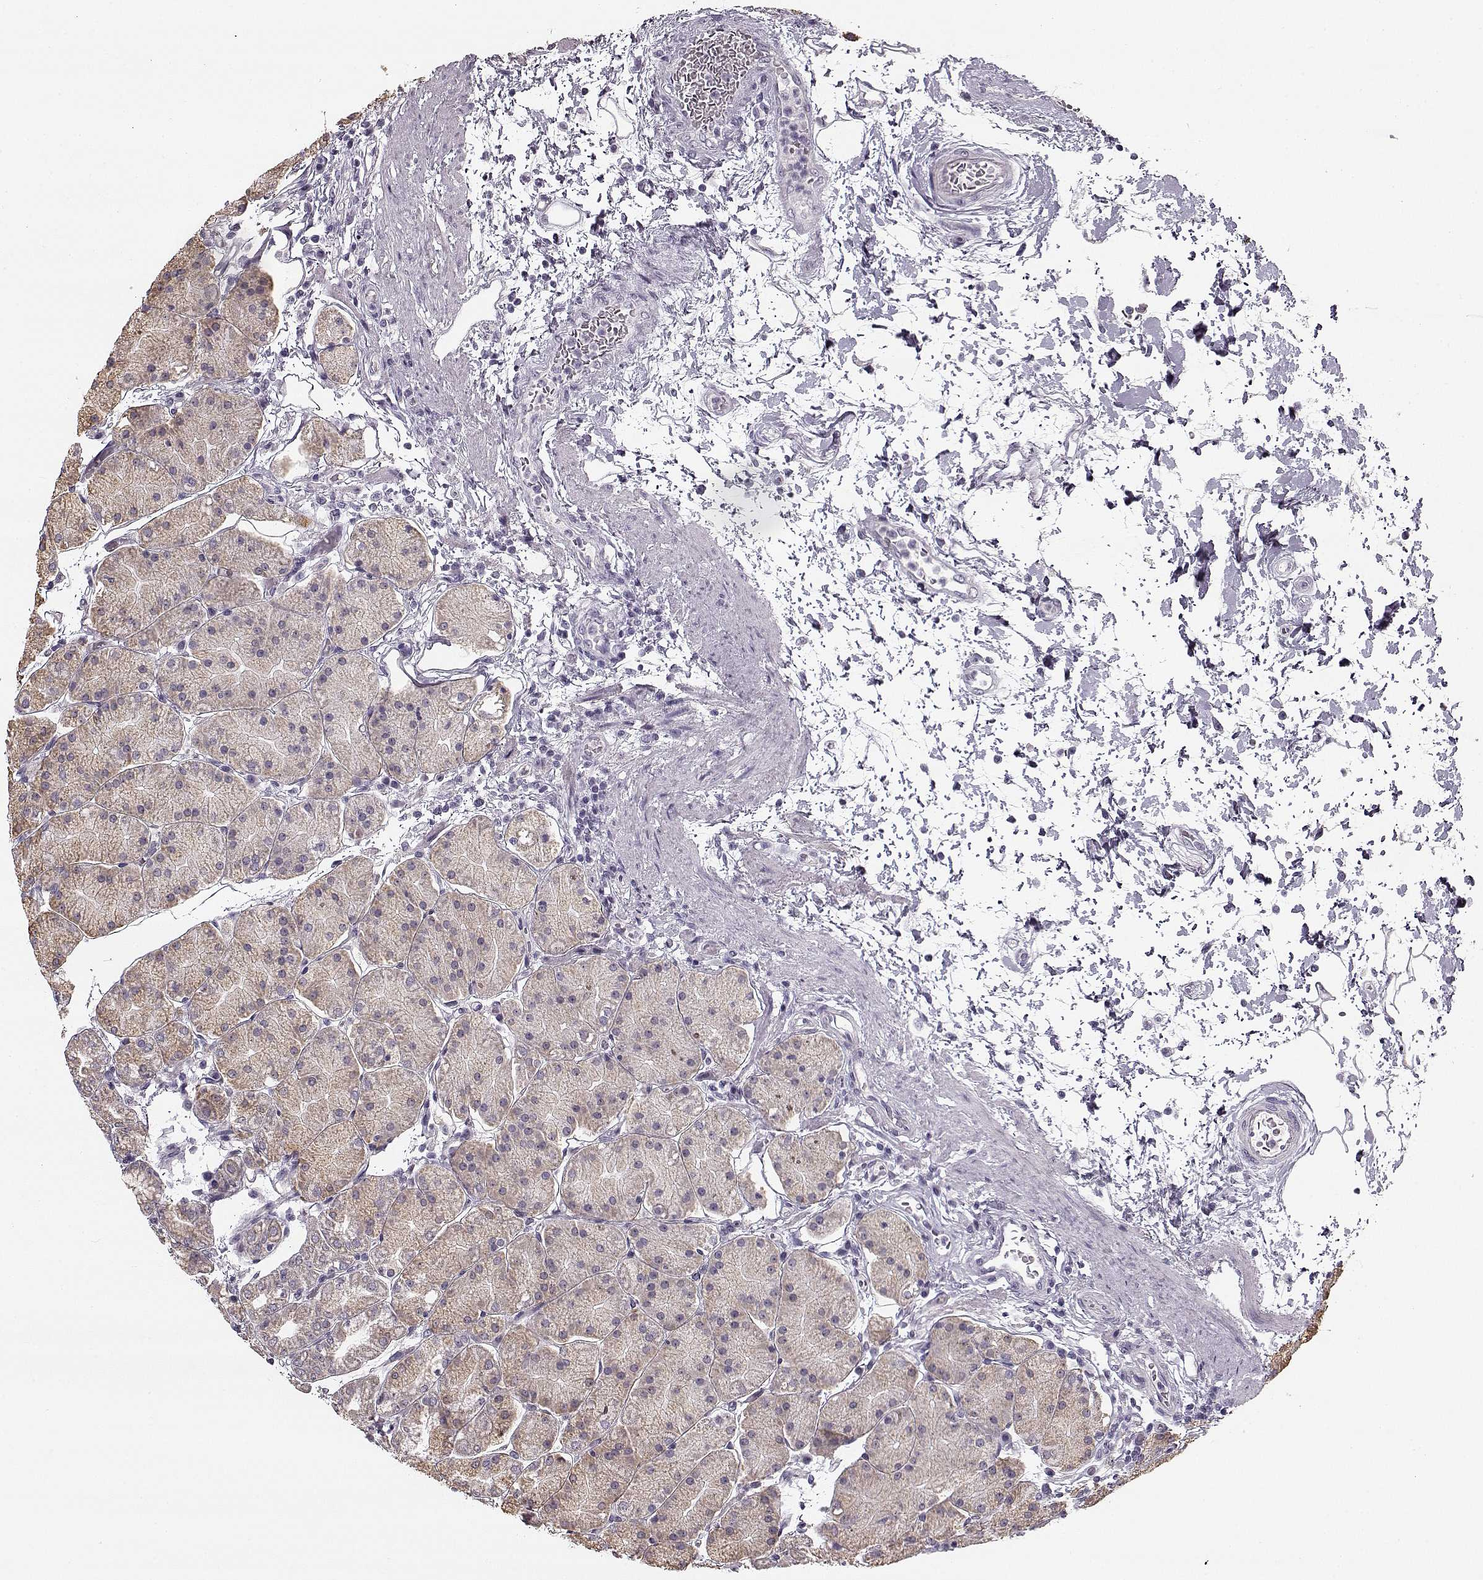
{"staining": {"intensity": "weak", "quantity": "25%-75%", "location": "cytoplasmic/membranous"}, "tissue": "stomach", "cell_type": "Glandular cells", "image_type": "normal", "snomed": [{"axis": "morphology", "description": "Normal tissue, NOS"}, {"axis": "topography", "description": "Stomach"}], "caption": "High-power microscopy captured an immunohistochemistry histopathology image of unremarkable stomach, revealing weak cytoplasmic/membranous positivity in approximately 25%-75% of glandular cells. (Brightfield microscopy of DAB IHC at high magnification).", "gene": "MAP6D1", "patient": {"sex": "male", "age": 54}}